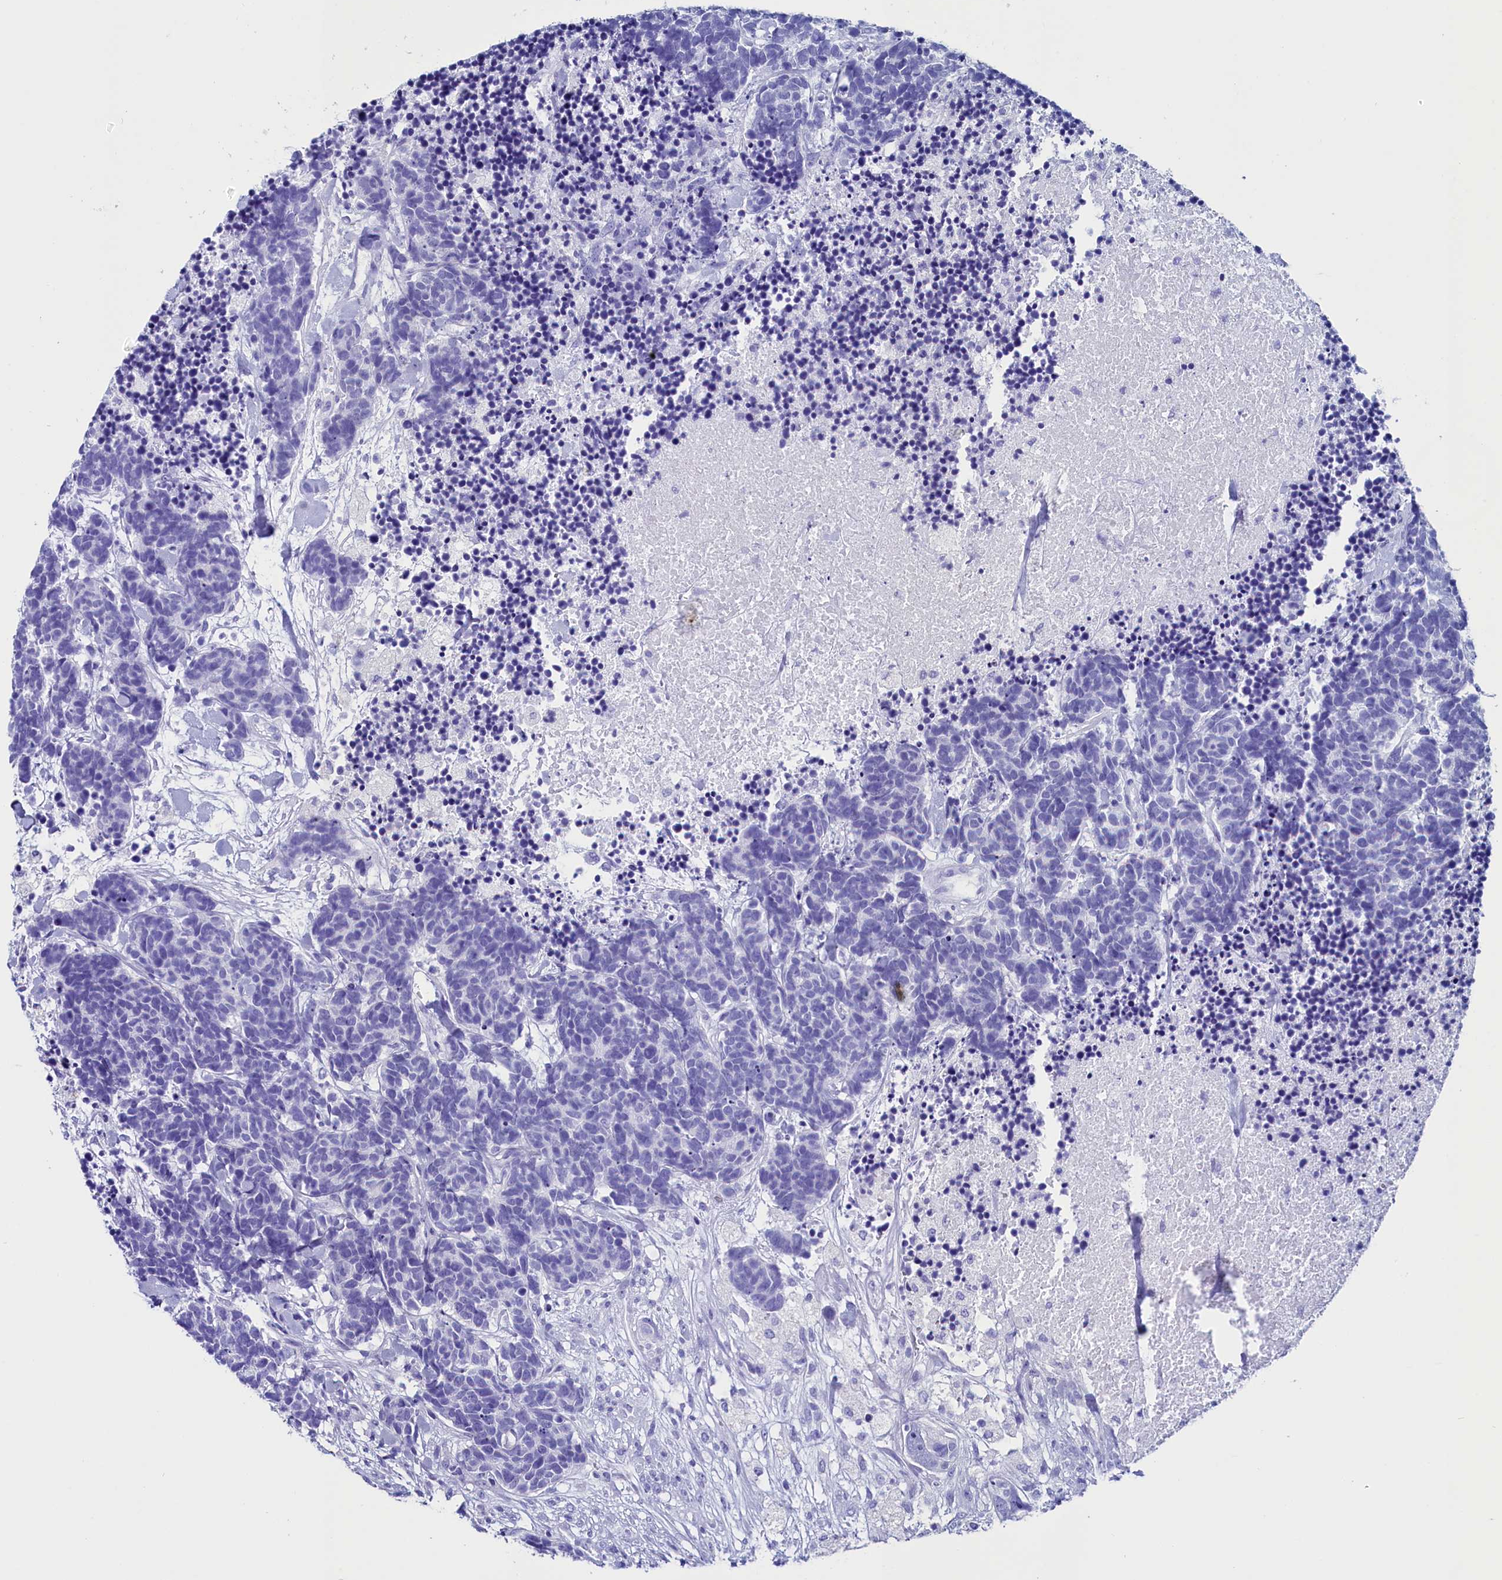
{"staining": {"intensity": "negative", "quantity": "none", "location": "none"}, "tissue": "carcinoid", "cell_type": "Tumor cells", "image_type": "cancer", "snomed": [{"axis": "morphology", "description": "Carcinoma, NOS"}, {"axis": "morphology", "description": "Carcinoid, malignant, NOS"}, {"axis": "topography", "description": "Prostate"}], "caption": "Immunohistochemistry micrograph of neoplastic tissue: human carcinoma stained with DAB (3,3'-diaminobenzidine) displays no significant protein staining in tumor cells. The staining is performed using DAB (3,3'-diaminobenzidine) brown chromogen with nuclei counter-stained in using hematoxylin.", "gene": "ANKRD29", "patient": {"sex": "male", "age": 57}}